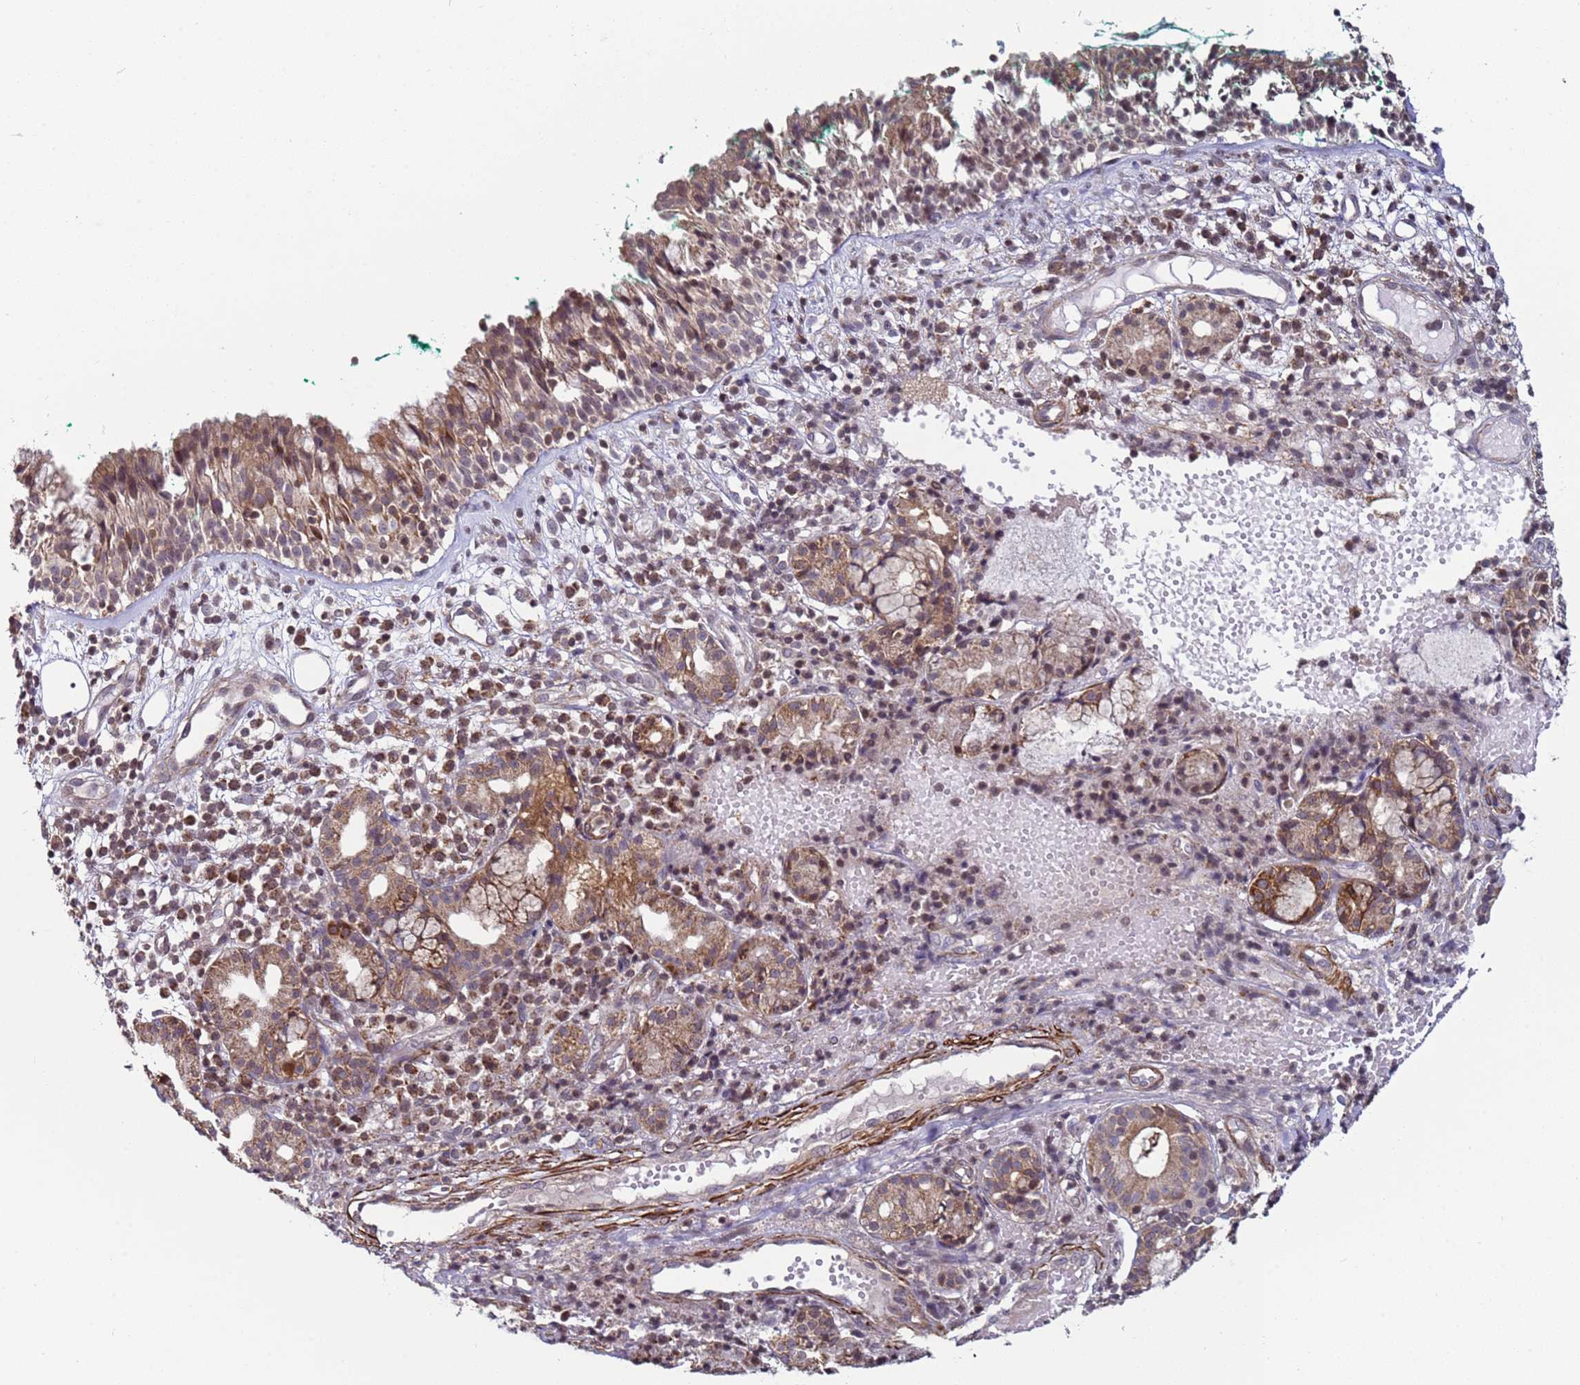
{"staining": {"intensity": "moderate", "quantity": "<25%", "location": "cytoplasmic/membranous"}, "tissue": "soft tissue", "cell_type": "Fibroblasts", "image_type": "normal", "snomed": [{"axis": "morphology", "description": "Normal tissue, NOS"}, {"axis": "morphology", "description": "Basal cell carcinoma"}, {"axis": "topography", "description": "Cartilage tissue"}, {"axis": "topography", "description": "Nasopharynx"}, {"axis": "topography", "description": "Oral tissue"}], "caption": "Protein analysis of unremarkable soft tissue demonstrates moderate cytoplasmic/membranous staining in approximately <25% of fibroblasts. The protein of interest is shown in brown color, while the nuclei are stained blue.", "gene": "SNAPC4", "patient": {"sex": "female", "age": 77}}